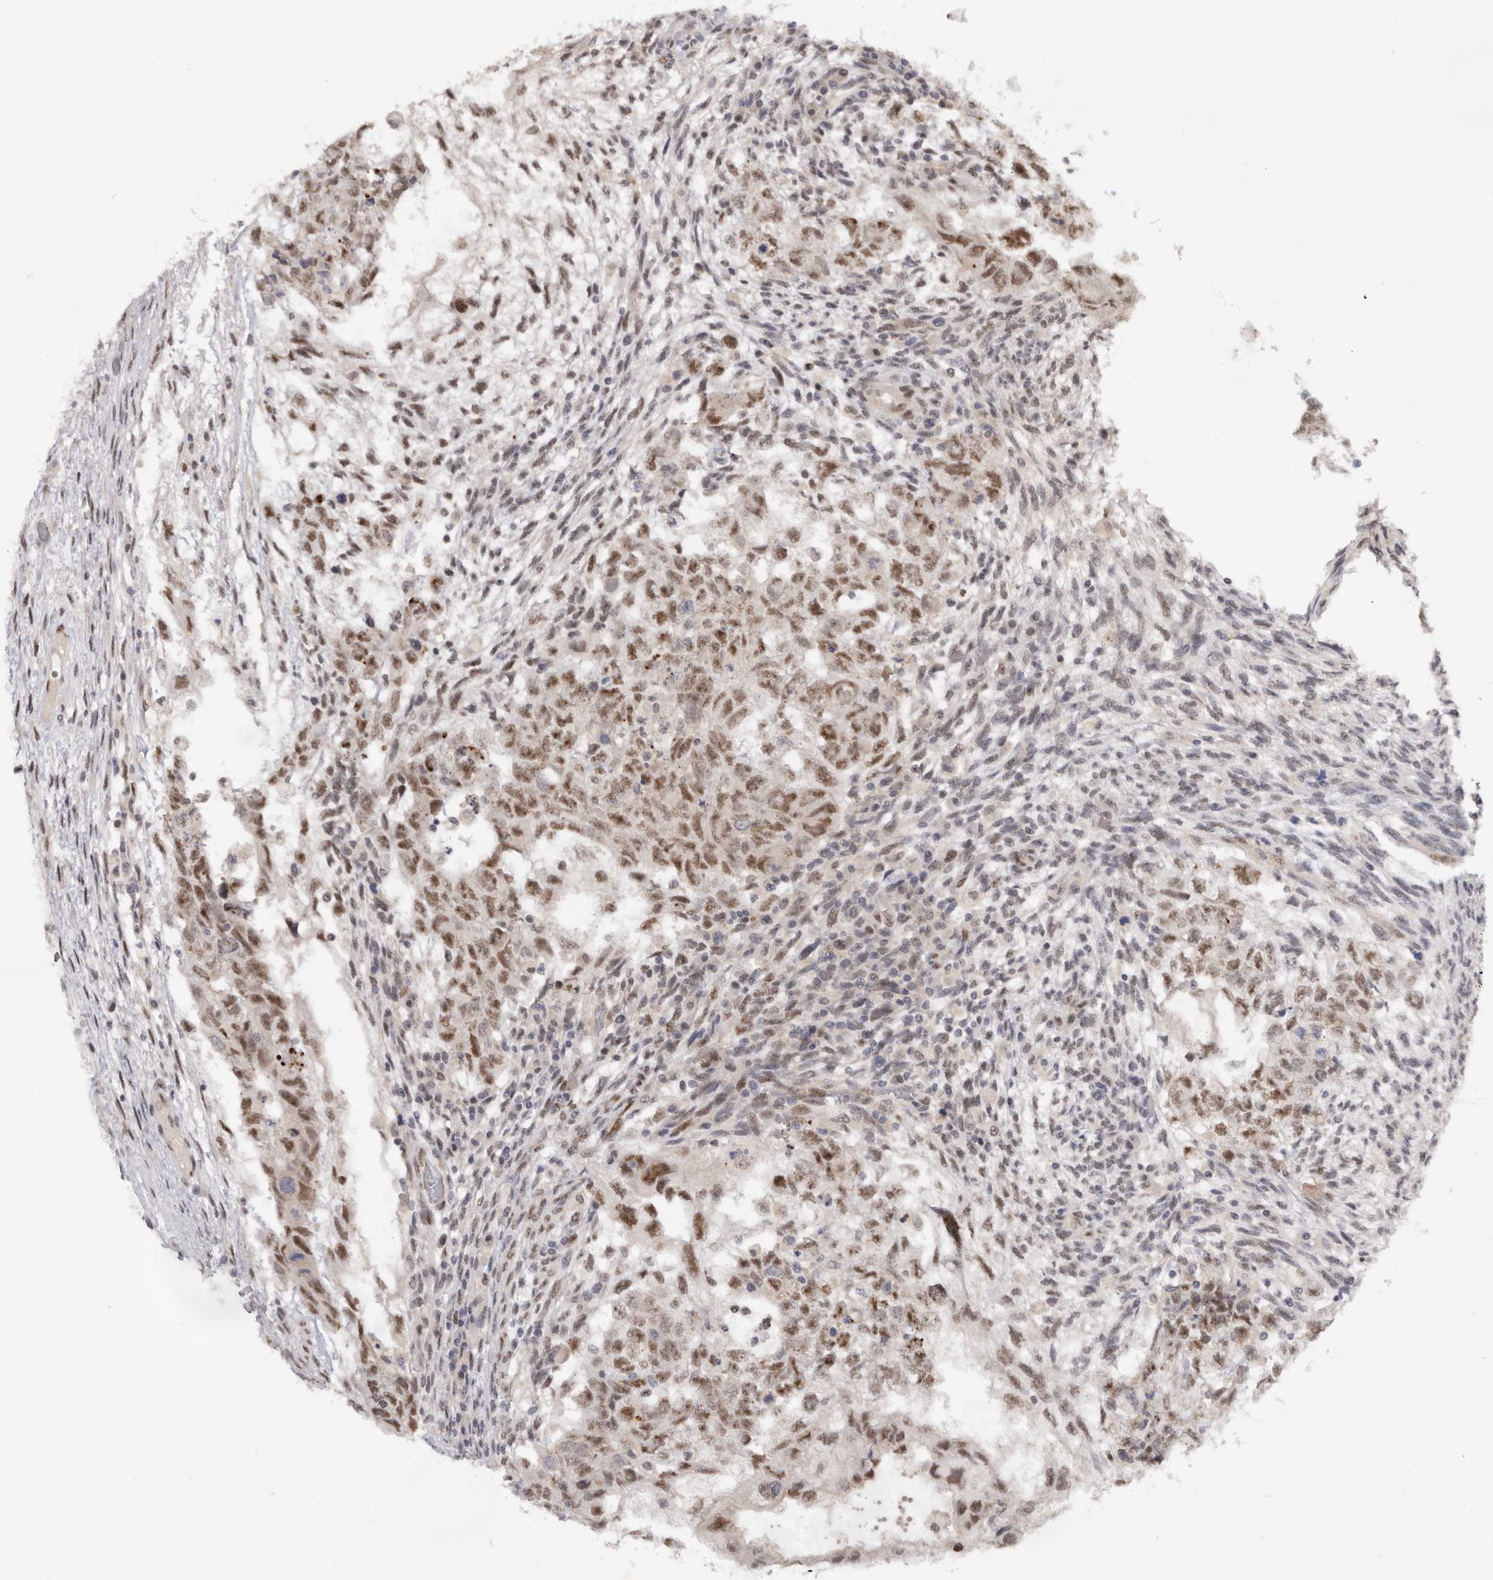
{"staining": {"intensity": "moderate", "quantity": ">75%", "location": "nuclear"}, "tissue": "testis cancer", "cell_type": "Tumor cells", "image_type": "cancer", "snomed": [{"axis": "morphology", "description": "Normal tissue, NOS"}, {"axis": "morphology", "description": "Carcinoma, Embryonal, NOS"}, {"axis": "topography", "description": "Testis"}], "caption": "A high-resolution micrograph shows immunohistochemistry (IHC) staining of testis cancer, which exhibits moderate nuclear positivity in about >75% of tumor cells.", "gene": "BRCA2", "patient": {"sex": "male", "age": 36}}